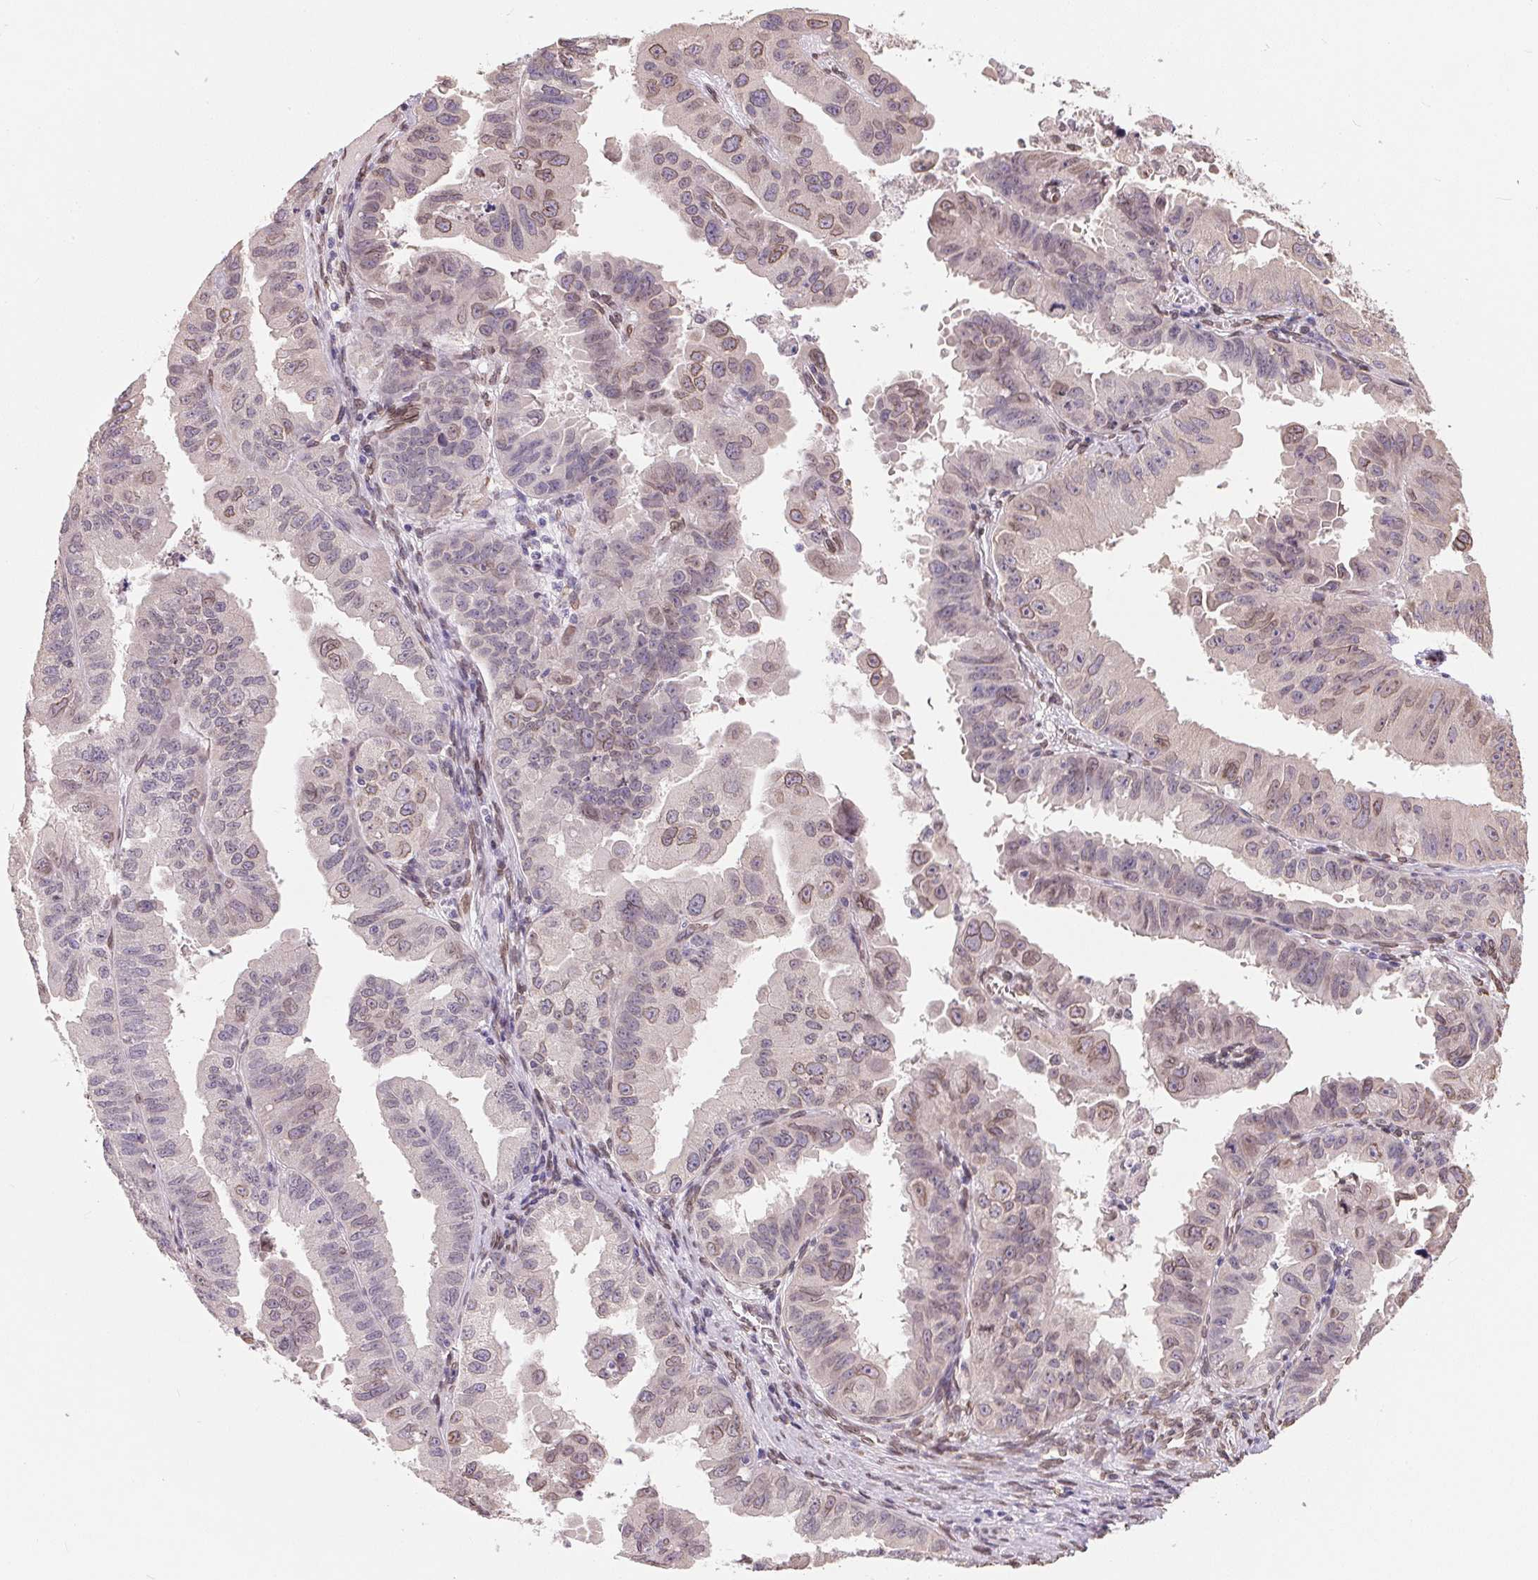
{"staining": {"intensity": "weak", "quantity": "25%-75%", "location": "cytoplasmic/membranous,nuclear"}, "tissue": "ovarian cancer", "cell_type": "Tumor cells", "image_type": "cancer", "snomed": [{"axis": "morphology", "description": "Carcinoma, endometroid"}, {"axis": "topography", "description": "Ovary"}], "caption": "Protein staining by IHC displays weak cytoplasmic/membranous and nuclear expression in approximately 25%-75% of tumor cells in ovarian cancer (endometroid carcinoma). Ihc stains the protein of interest in brown and the nuclei are stained blue.", "gene": "TMEM175", "patient": {"sex": "female", "age": 85}}